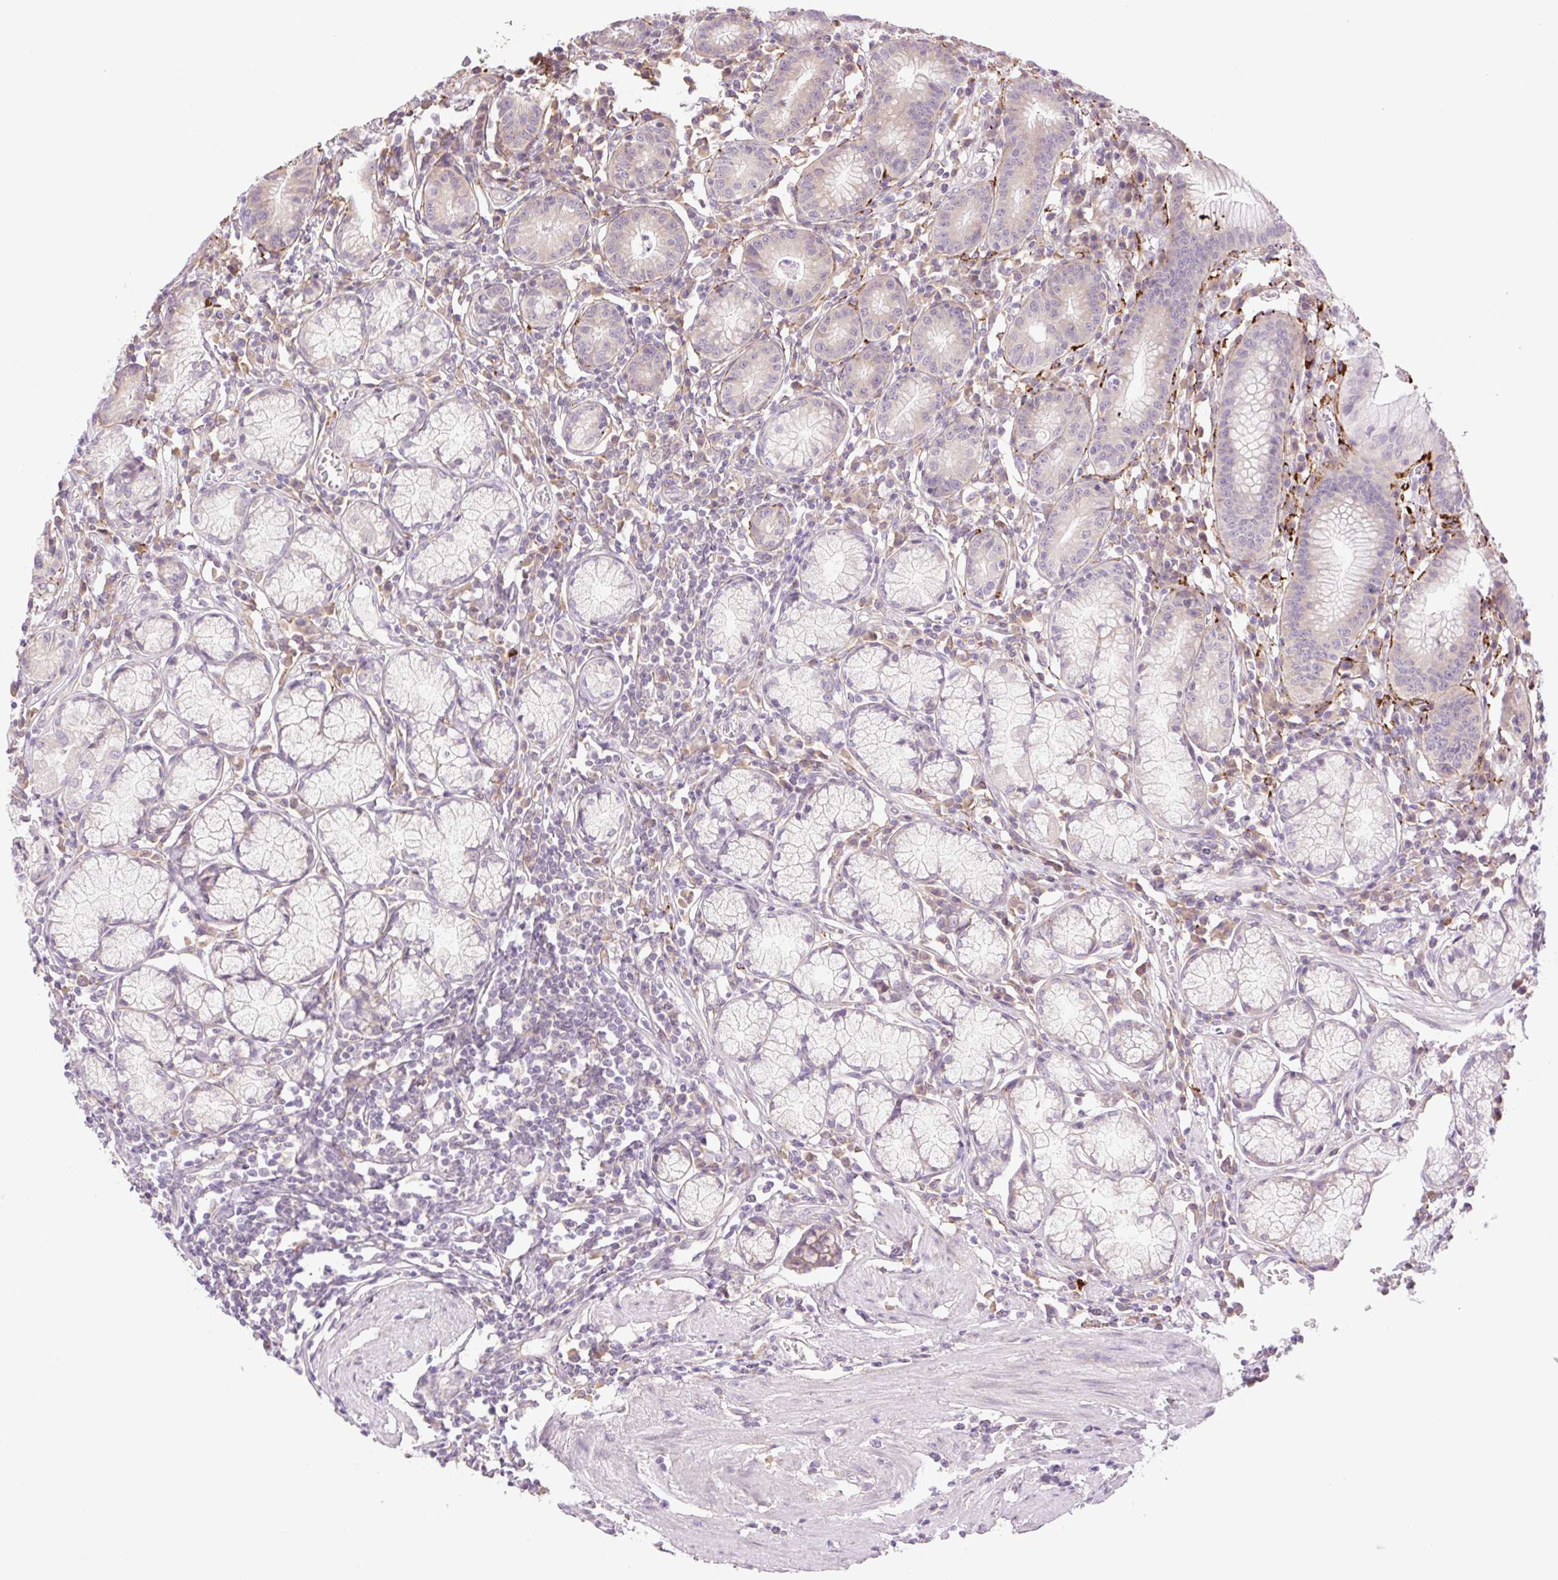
{"staining": {"intensity": "weak", "quantity": "<25%", "location": "cytoplasmic/membranous"}, "tissue": "stomach", "cell_type": "Glandular cells", "image_type": "normal", "snomed": [{"axis": "morphology", "description": "Normal tissue, NOS"}, {"axis": "topography", "description": "Stomach"}], "caption": "IHC of unremarkable human stomach exhibits no positivity in glandular cells.", "gene": "COL5A1", "patient": {"sex": "male", "age": 55}}